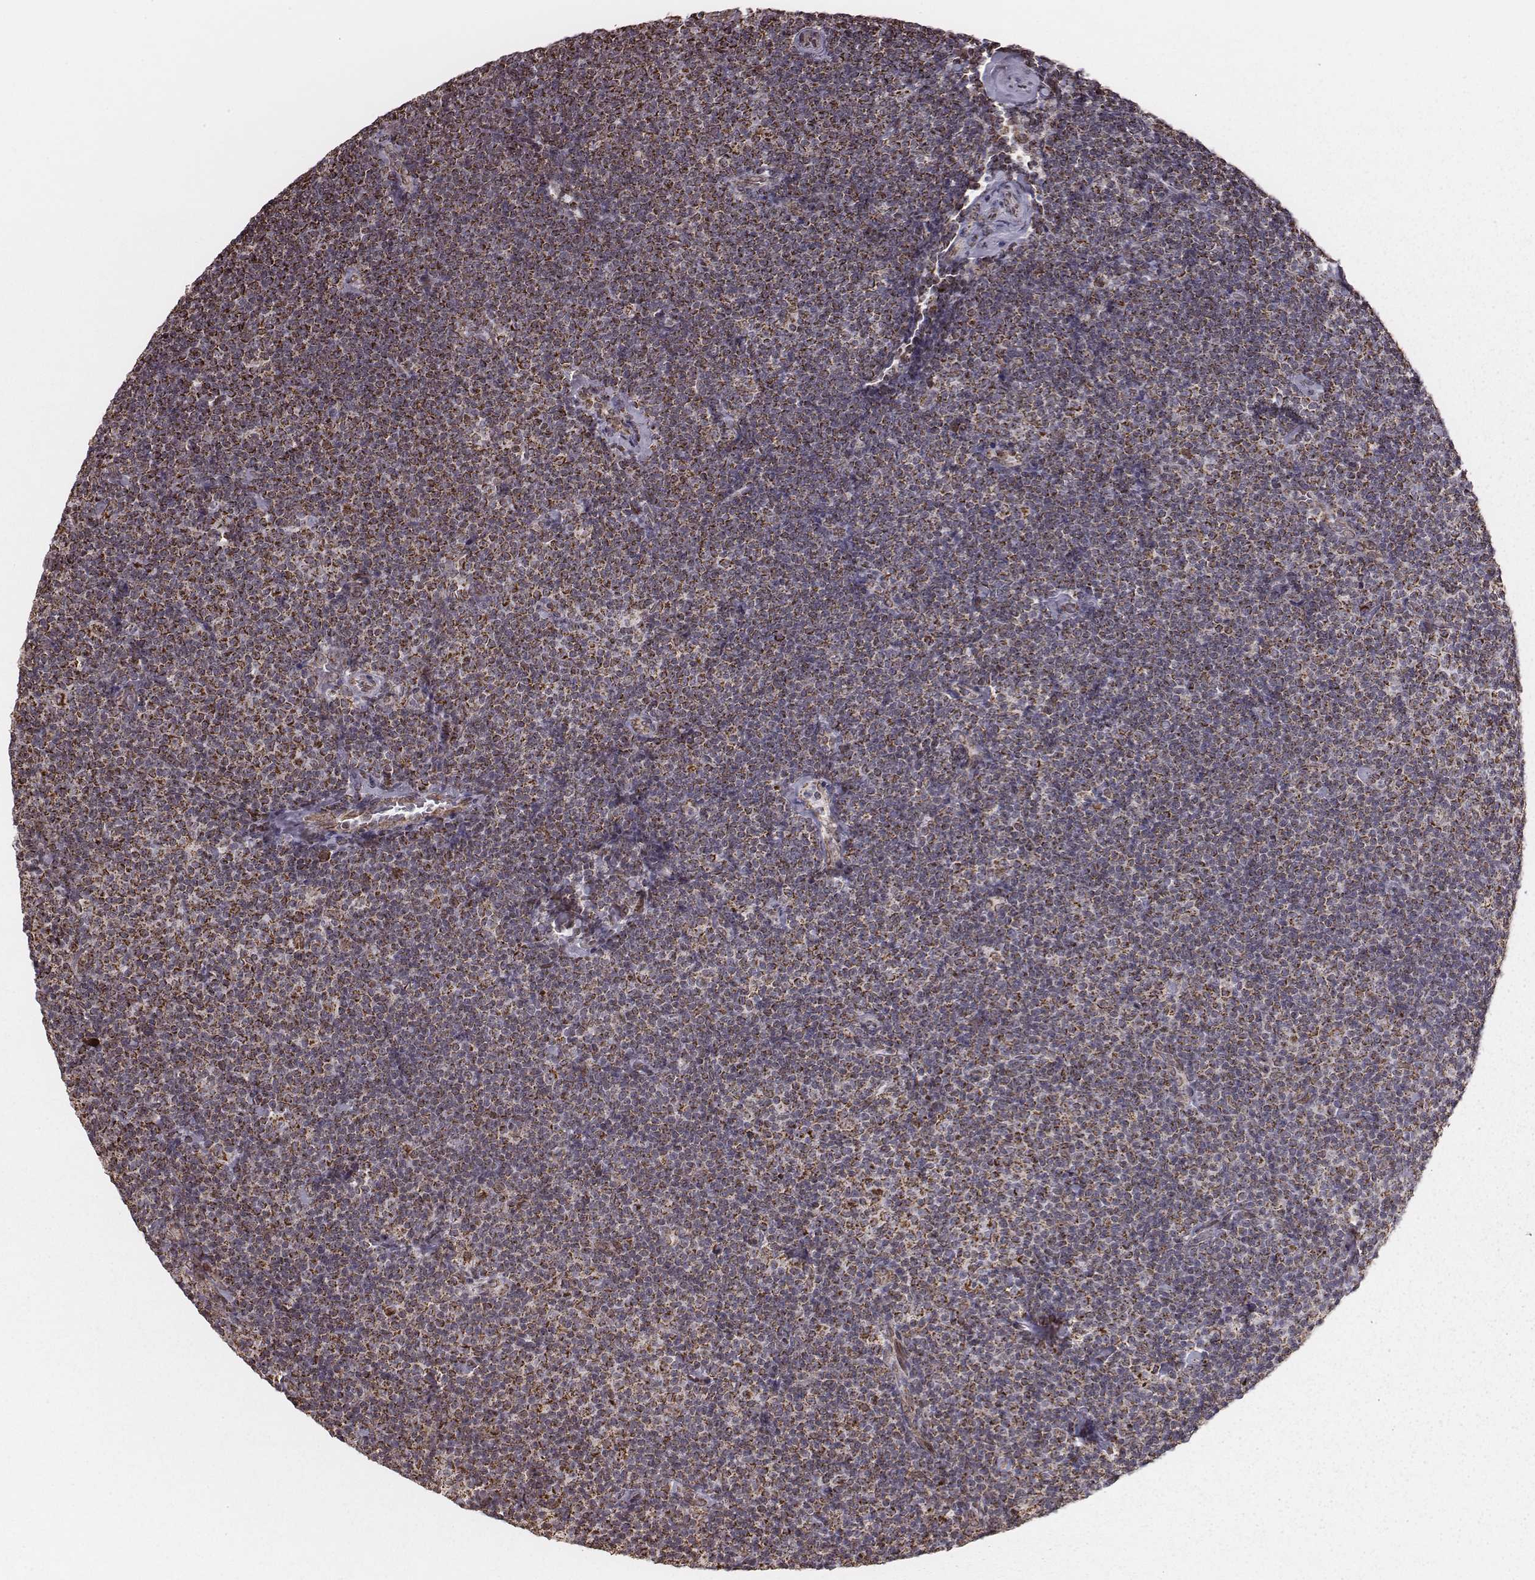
{"staining": {"intensity": "strong", "quantity": "25%-75%", "location": "cytoplasmic/membranous"}, "tissue": "lymphoma", "cell_type": "Tumor cells", "image_type": "cancer", "snomed": [{"axis": "morphology", "description": "Malignant lymphoma, non-Hodgkin's type, Low grade"}, {"axis": "topography", "description": "Lymph node"}], "caption": "Immunohistochemistry micrograph of human lymphoma stained for a protein (brown), which displays high levels of strong cytoplasmic/membranous expression in approximately 25%-75% of tumor cells.", "gene": "ACOT2", "patient": {"sex": "male", "age": 81}}